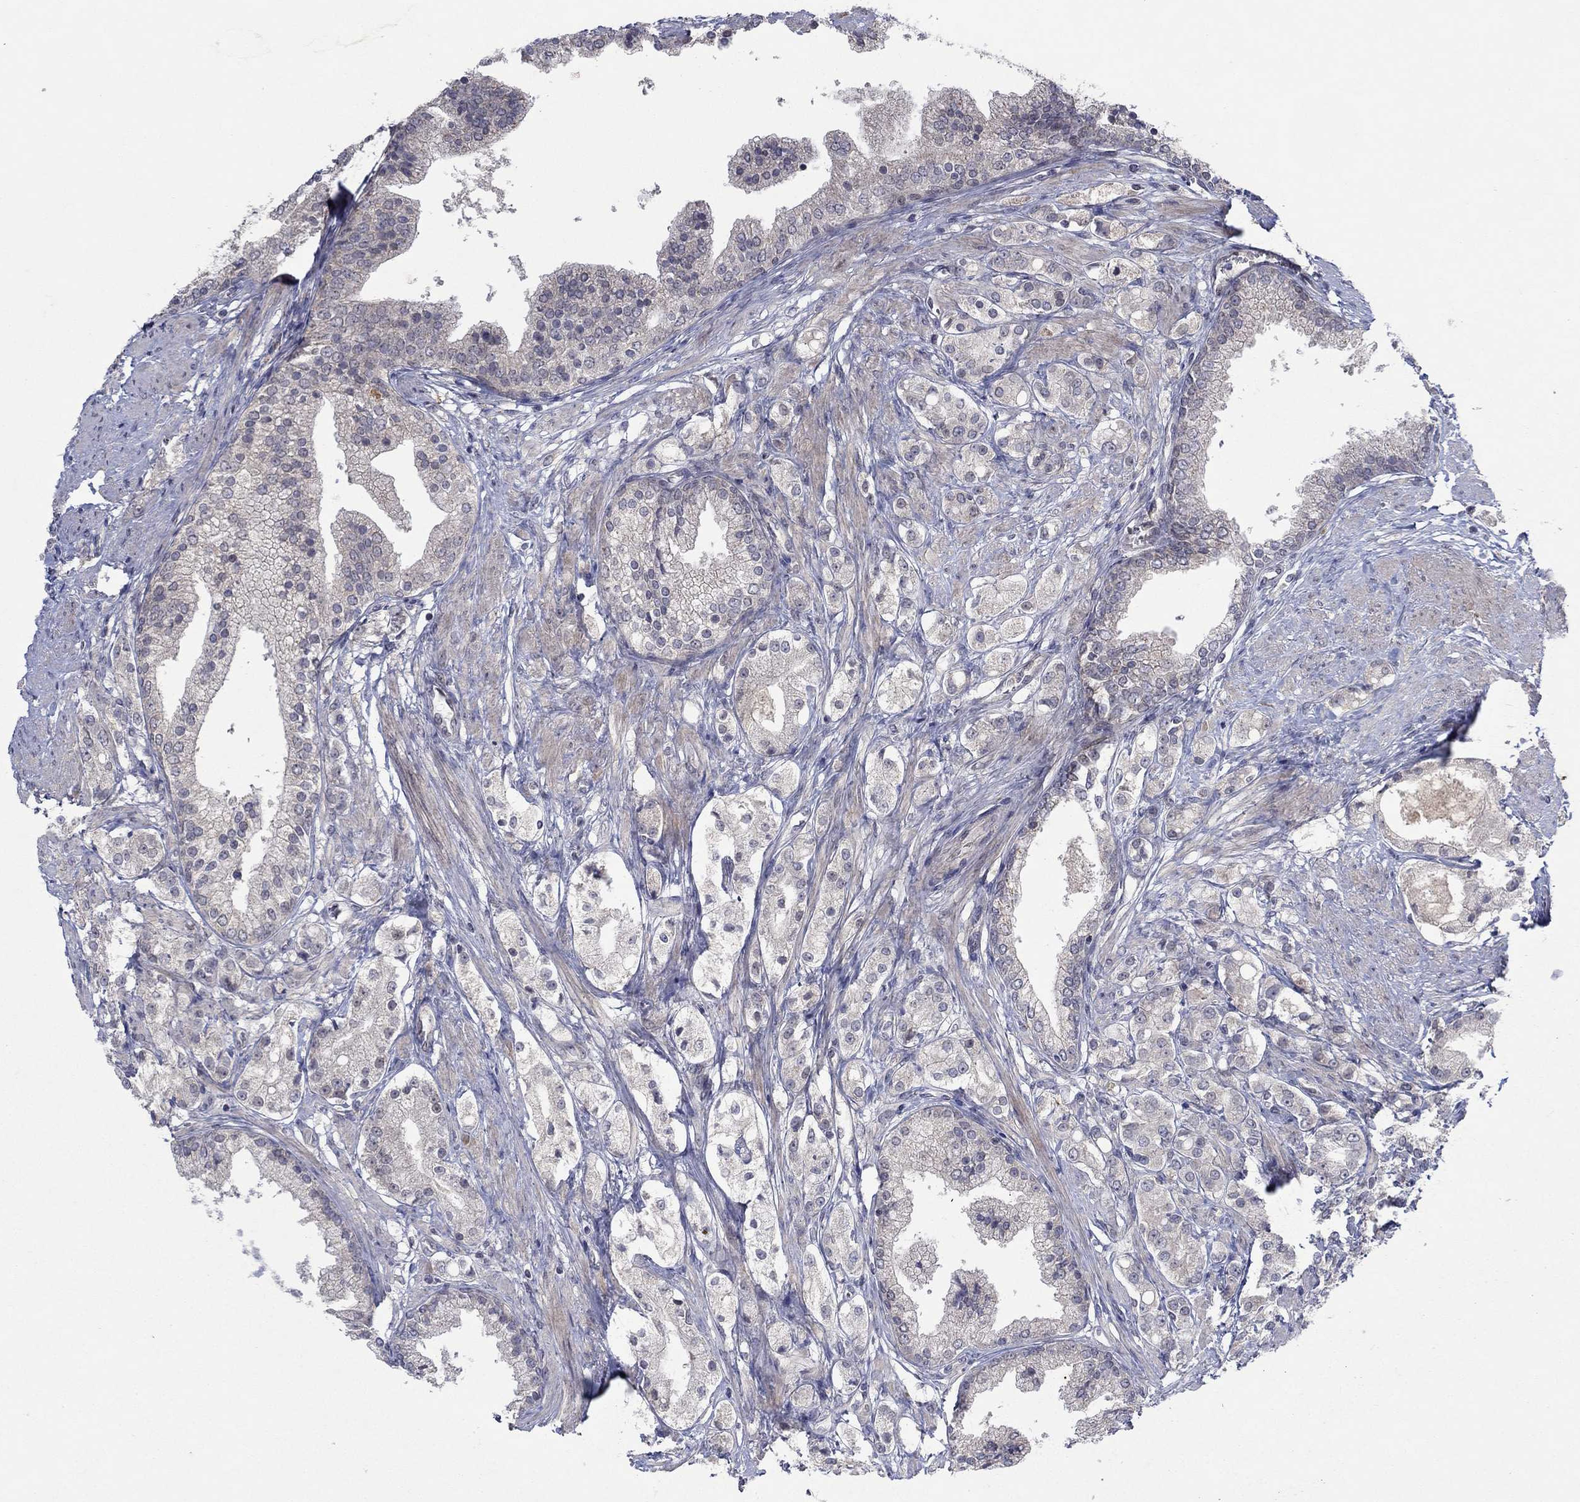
{"staining": {"intensity": "negative", "quantity": "none", "location": "none"}, "tissue": "prostate cancer", "cell_type": "Tumor cells", "image_type": "cancer", "snomed": [{"axis": "morphology", "description": "Adenocarcinoma, NOS"}, {"axis": "topography", "description": "Prostate and seminal vesicle, NOS"}, {"axis": "topography", "description": "Prostate"}], "caption": "An IHC photomicrograph of prostate cancer is shown. There is no staining in tumor cells of prostate cancer. (DAB (3,3'-diaminobenzidine) IHC with hematoxylin counter stain).", "gene": "IL4", "patient": {"sex": "male", "age": 67}}